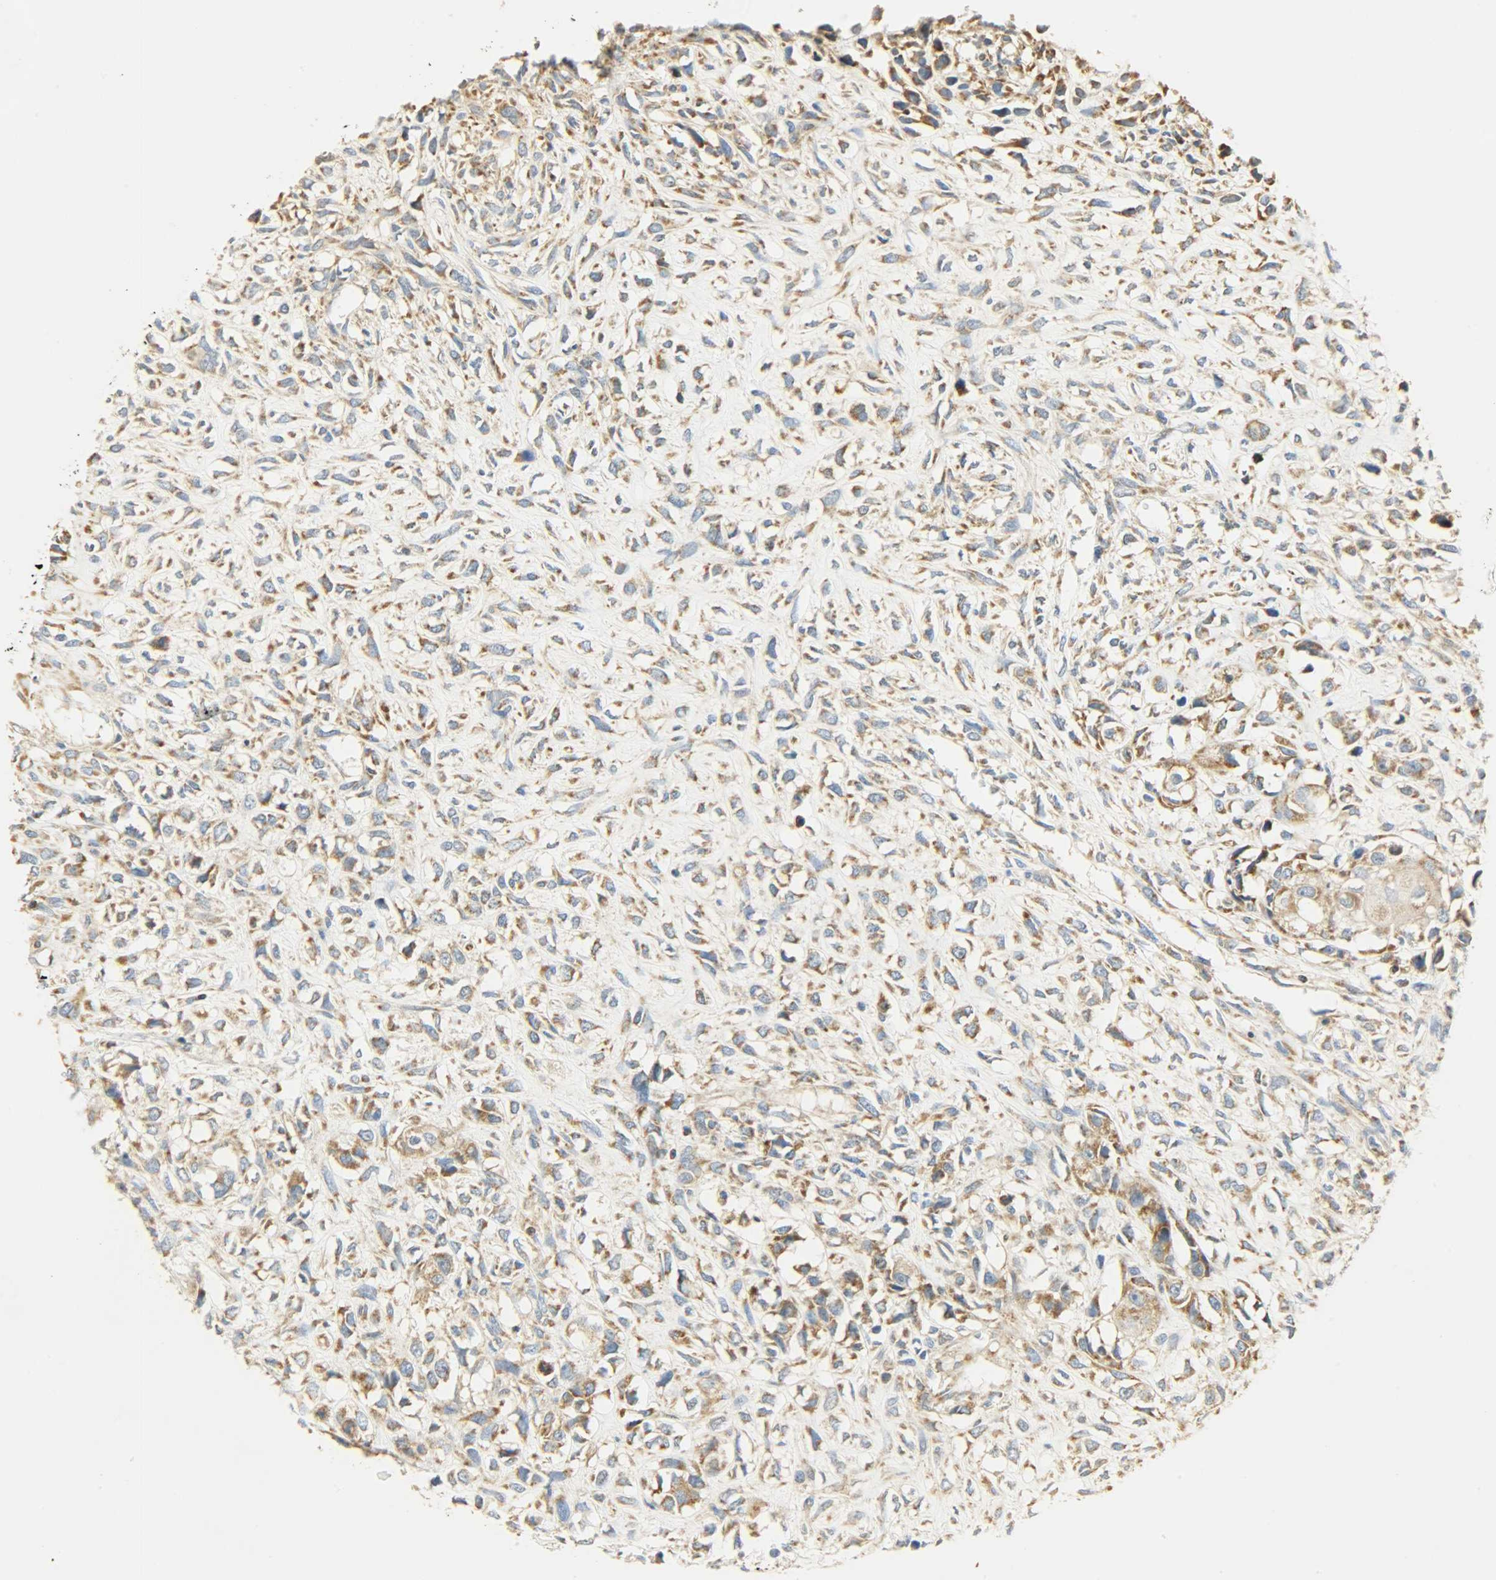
{"staining": {"intensity": "moderate", "quantity": ">75%", "location": "cytoplasmic/membranous"}, "tissue": "head and neck cancer", "cell_type": "Tumor cells", "image_type": "cancer", "snomed": [{"axis": "morphology", "description": "Necrosis, NOS"}, {"axis": "morphology", "description": "Neoplasm, malignant, NOS"}, {"axis": "topography", "description": "Salivary gland"}, {"axis": "topography", "description": "Head-Neck"}], "caption": "Tumor cells exhibit medium levels of moderate cytoplasmic/membranous positivity in approximately >75% of cells in human neoplasm (malignant) (head and neck).", "gene": "NNT", "patient": {"sex": "male", "age": 43}}